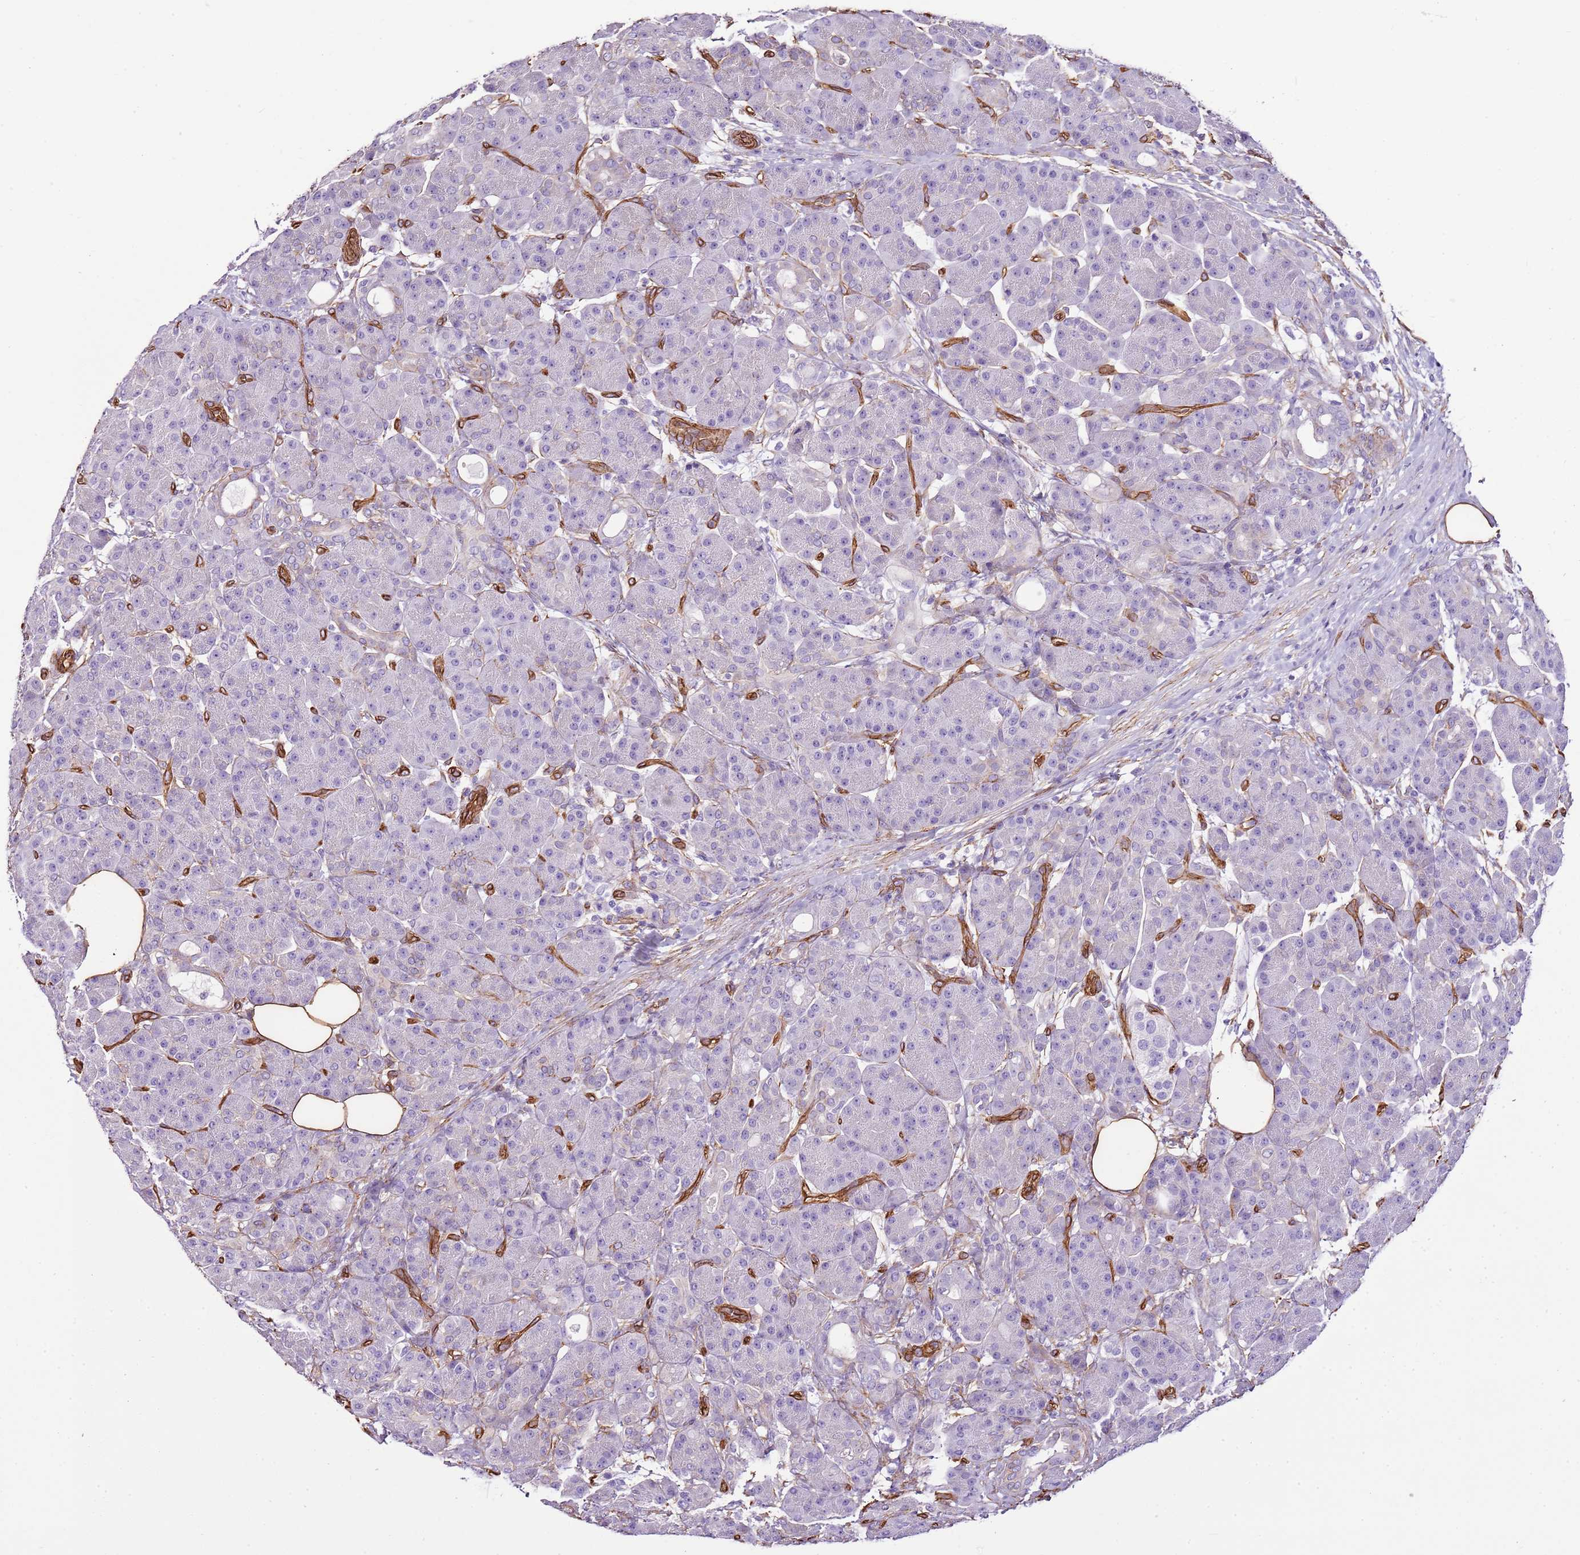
{"staining": {"intensity": "negative", "quantity": "none", "location": "none"}, "tissue": "pancreas", "cell_type": "Exocrine glandular cells", "image_type": "normal", "snomed": [{"axis": "morphology", "description": "Normal tissue, NOS"}, {"axis": "topography", "description": "Pancreas"}], "caption": "This photomicrograph is of unremarkable pancreas stained with immunohistochemistry to label a protein in brown with the nuclei are counter-stained blue. There is no staining in exocrine glandular cells.", "gene": "CTDSPL", "patient": {"sex": "male", "age": 63}}